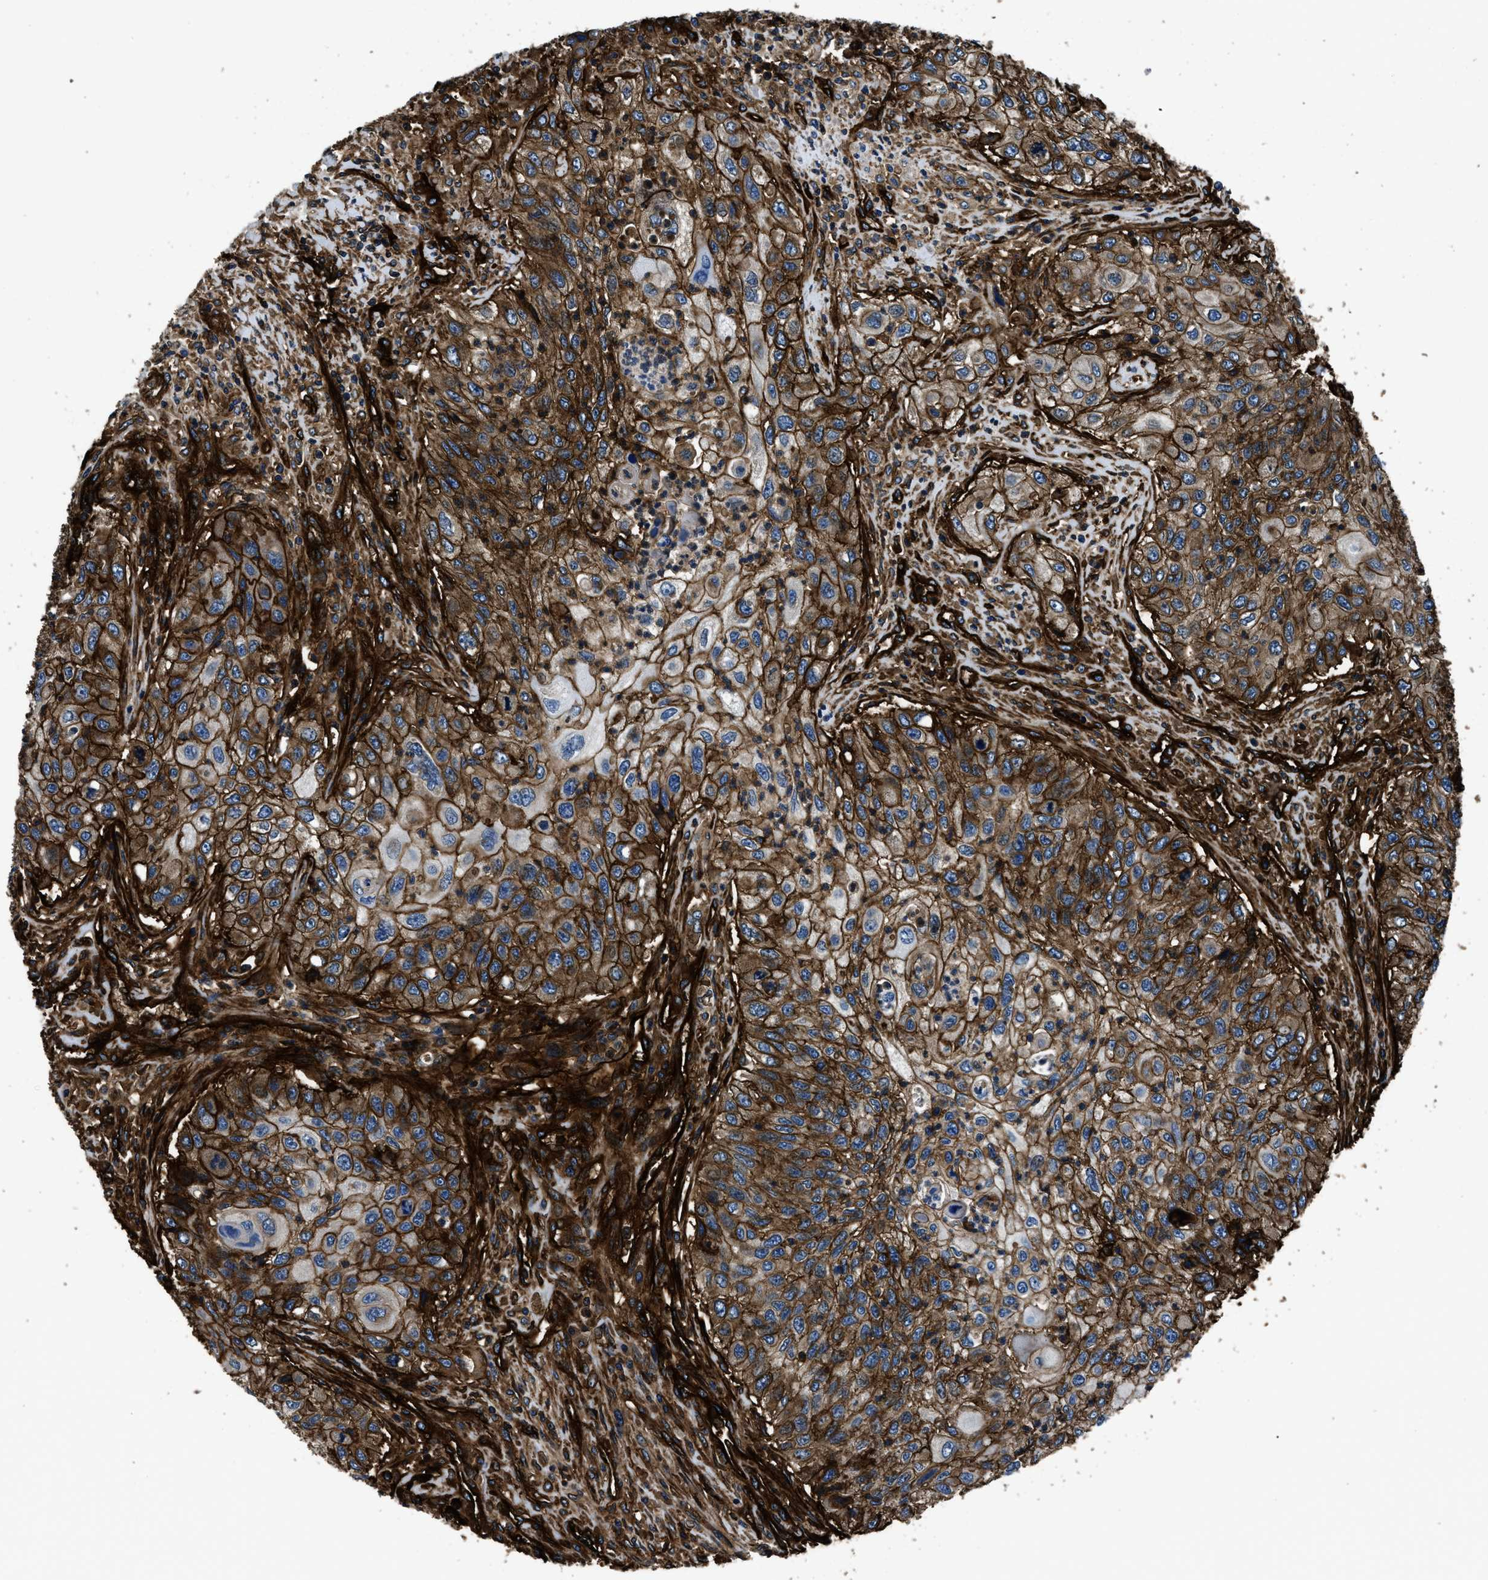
{"staining": {"intensity": "moderate", "quantity": ">75%", "location": "cytoplasmic/membranous"}, "tissue": "urothelial cancer", "cell_type": "Tumor cells", "image_type": "cancer", "snomed": [{"axis": "morphology", "description": "Urothelial carcinoma, High grade"}, {"axis": "topography", "description": "Urinary bladder"}], "caption": "Tumor cells show moderate cytoplasmic/membranous expression in approximately >75% of cells in high-grade urothelial carcinoma. The staining was performed using DAB to visualize the protein expression in brown, while the nuclei were stained in blue with hematoxylin (Magnification: 20x).", "gene": "CD276", "patient": {"sex": "female", "age": 60}}